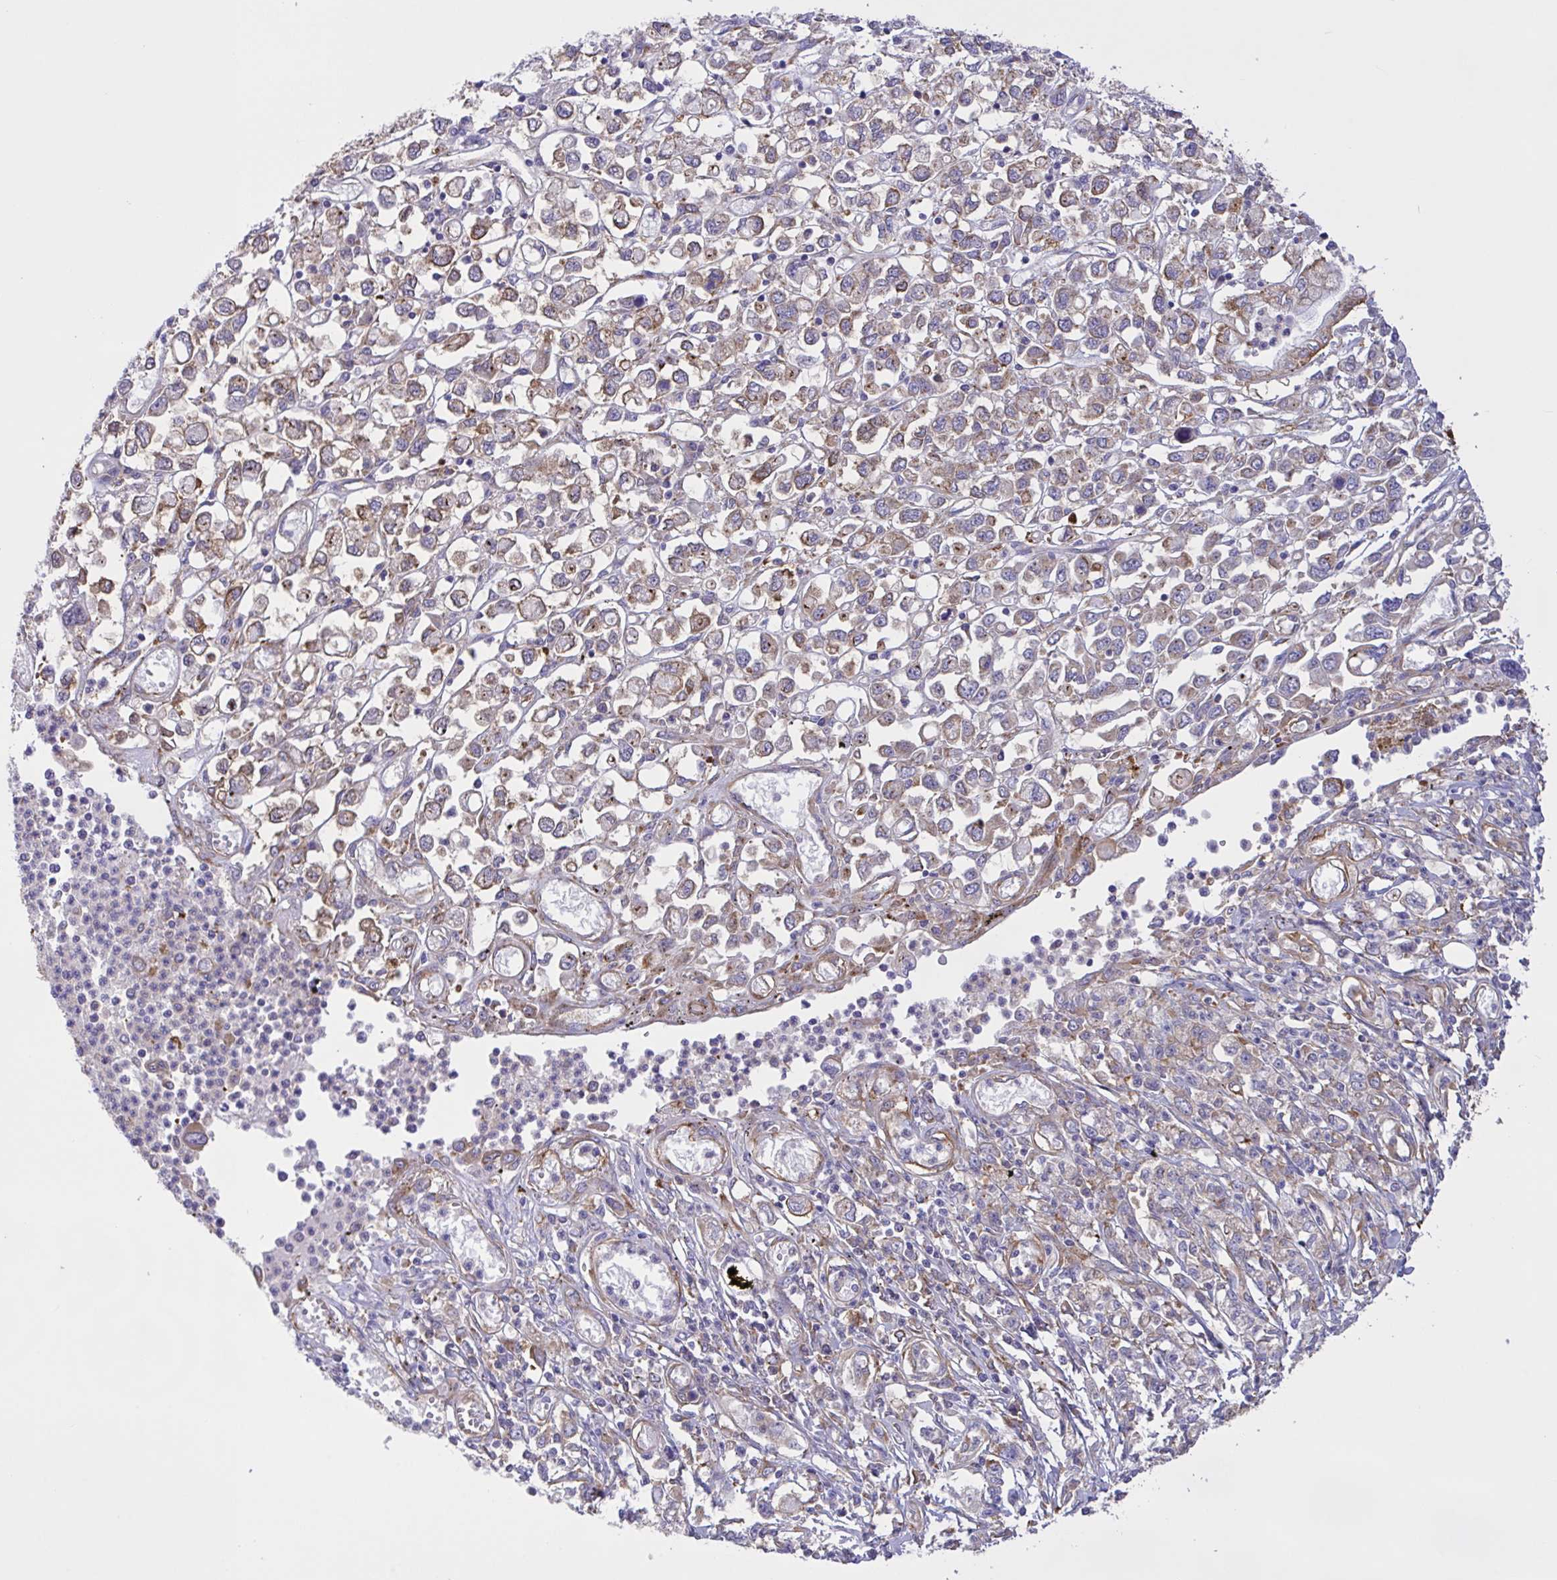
{"staining": {"intensity": "moderate", "quantity": "<25%", "location": "cytoplasmic/membranous"}, "tissue": "stomach cancer", "cell_type": "Tumor cells", "image_type": "cancer", "snomed": [{"axis": "morphology", "description": "Adenocarcinoma, NOS"}, {"axis": "topography", "description": "Stomach"}], "caption": "Tumor cells show low levels of moderate cytoplasmic/membranous positivity in about <25% of cells in adenocarcinoma (stomach). Using DAB (brown) and hematoxylin (blue) stains, captured at high magnification using brightfield microscopy.", "gene": "OR51M1", "patient": {"sex": "female", "age": 76}}